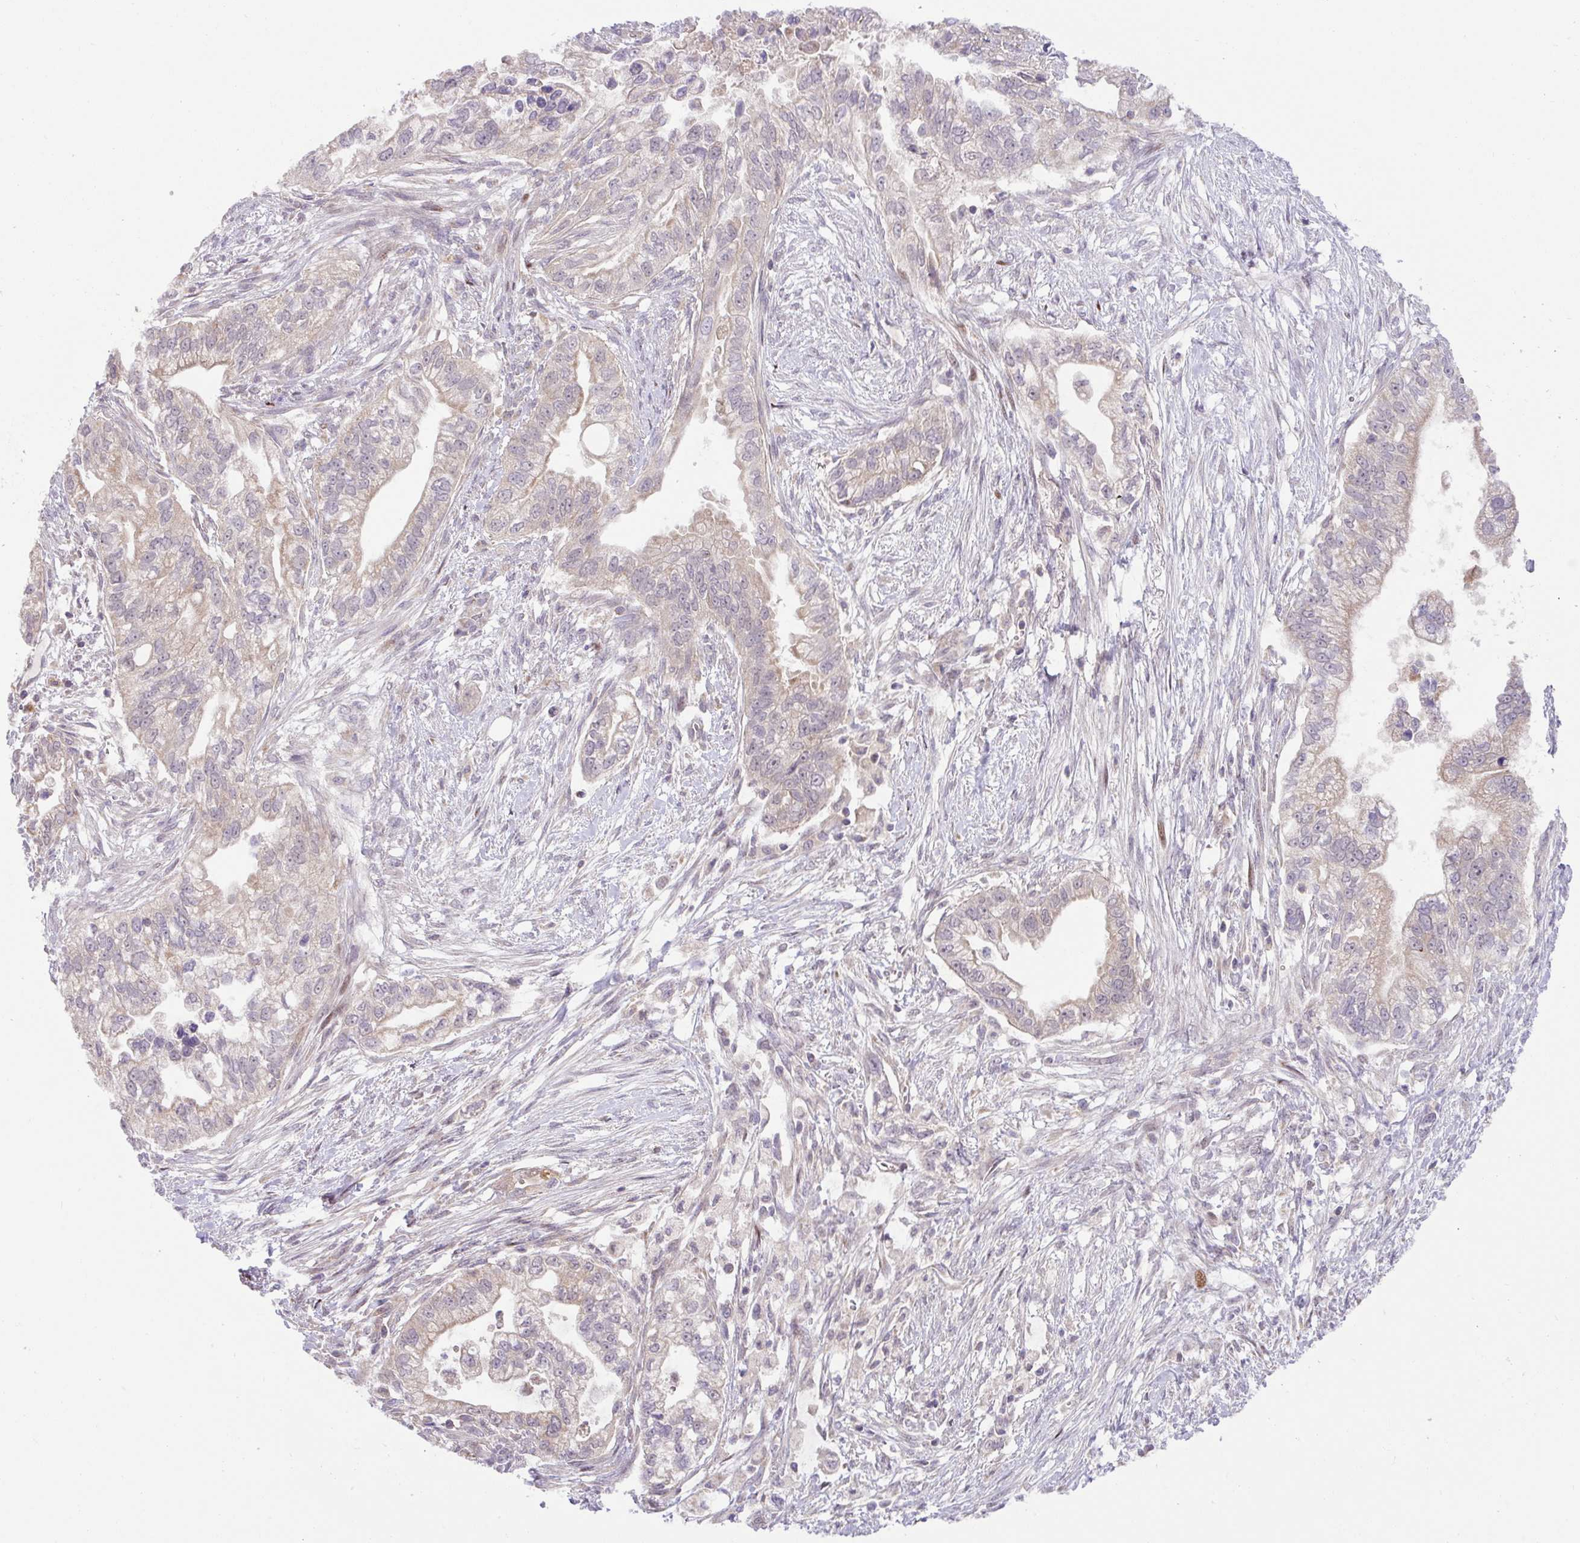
{"staining": {"intensity": "weak", "quantity": "<25%", "location": "cytoplasmic/membranous"}, "tissue": "pancreatic cancer", "cell_type": "Tumor cells", "image_type": "cancer", "snomed": [{"axis": "morphology", "description": "Adenocarcinoma, NOS"}, {"axis": "topography", "description": "Pancreas"}], "caption": "Immunohistochemistry (IHC) photomicrograph of human pancreatic cancer (adenocarcinoma) stained for a protein (brown), which reveals no expression in tumor cells. (Stains: DAB immunohistochemistry (IHC) with hematoxylin counter stain, Microscopy: brightfield microscopy at high magnification).", "gene": "SARS2", "patient": {"sex": "male", "age": 70}}